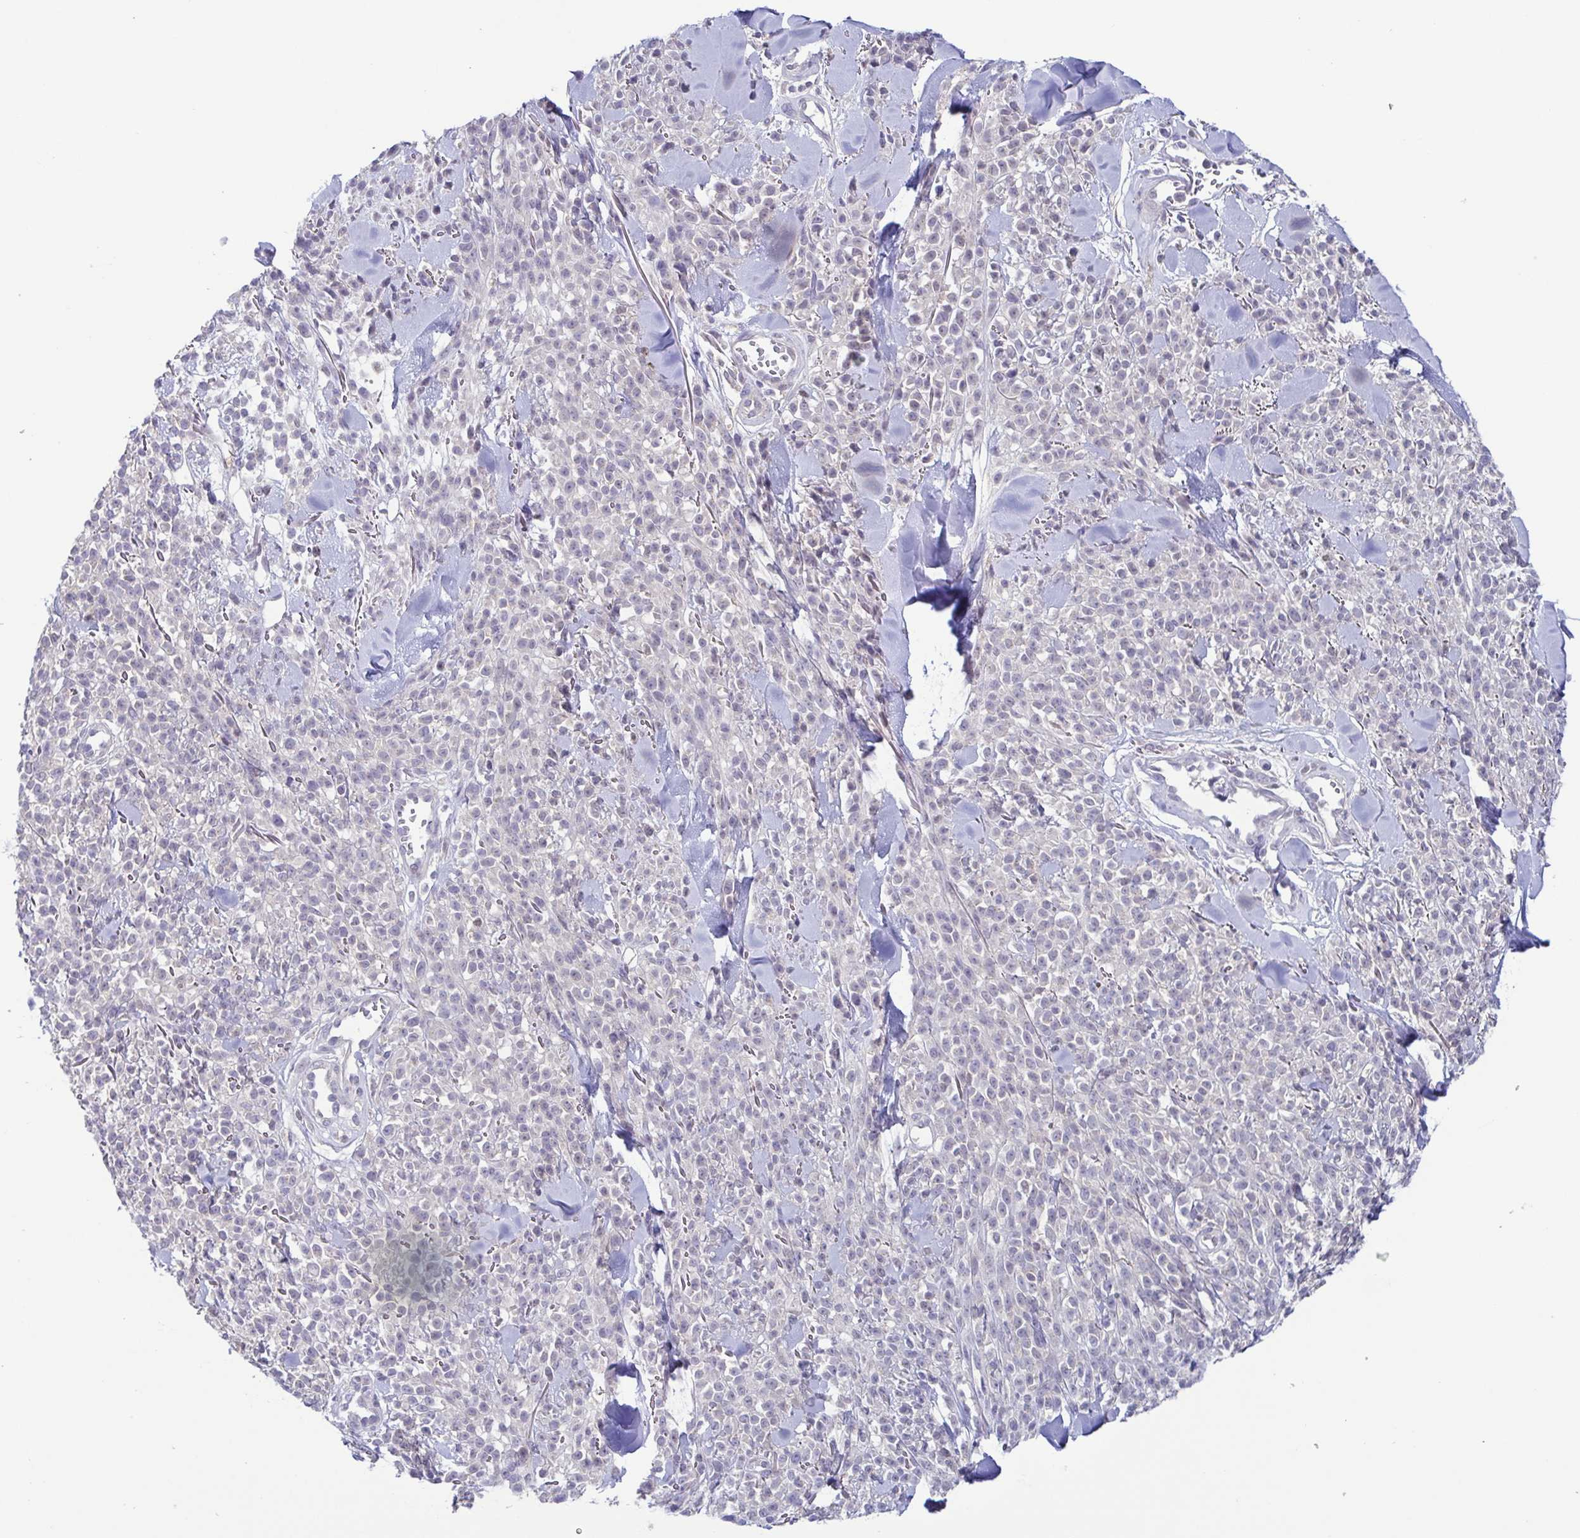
{"staining": {"intensity": "negative", "quantity": "none", "location": "none"}, "tissue": "melanoma", "cell_type": "Tumor cells", "image_type": "cancer", "snomed": [{"axis": "morphology", "description": "Malignant melanoma, NOS"}, {"axis": "topography", "description": "Skin"}, {"axis": "topography", "description": "Skin of trunk"}], "caption": "This is an immunohistochemistry (IHC) histopathology image of melanoma. There is no positivity in tumor cells.", "gene": "UBE2Q1", "patient": {"sex": "male", "age": 74}}